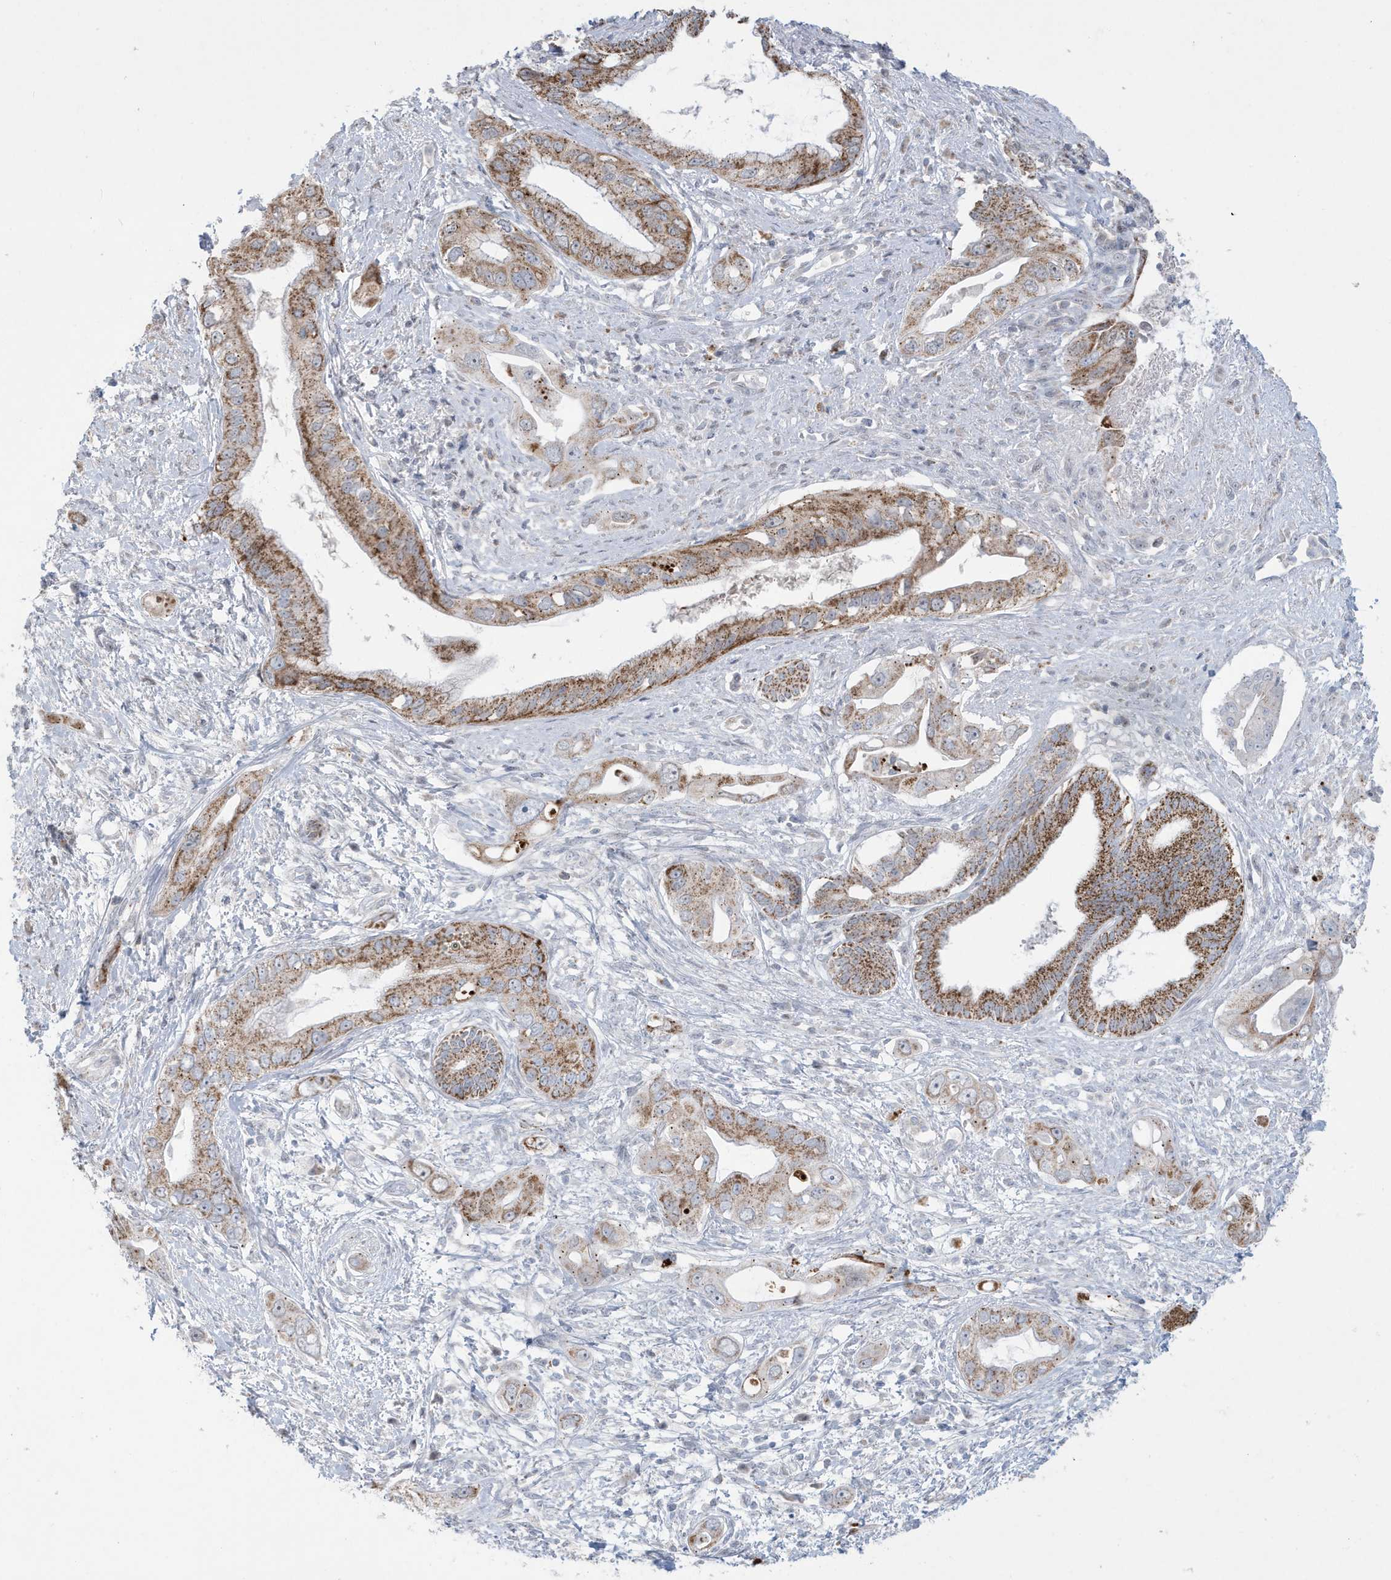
{"staining": {"intensity": "moderate", "quantity": ">75%", "location": "cytoplasmic/membranous"}, "tissue": "pancreatic cancer", "cell_type": "Tumor cells", "image_type": "cancer", "snomed": [{"axis": "morphology", "description": "Inflammation, NOS"}, {"axis": "morphology", "description": "Adenocarcinoma, NOS"}, {"axis": "topography", "description": "Pancreas"}], "caption": "Protein staining of pancreatic cancer tissue exhibits moderate cytoplasmic/membranous expression in about >75% of tumor cells.", "gene": "FNDC1", "patient": {"sex": "female", "age": 56}}